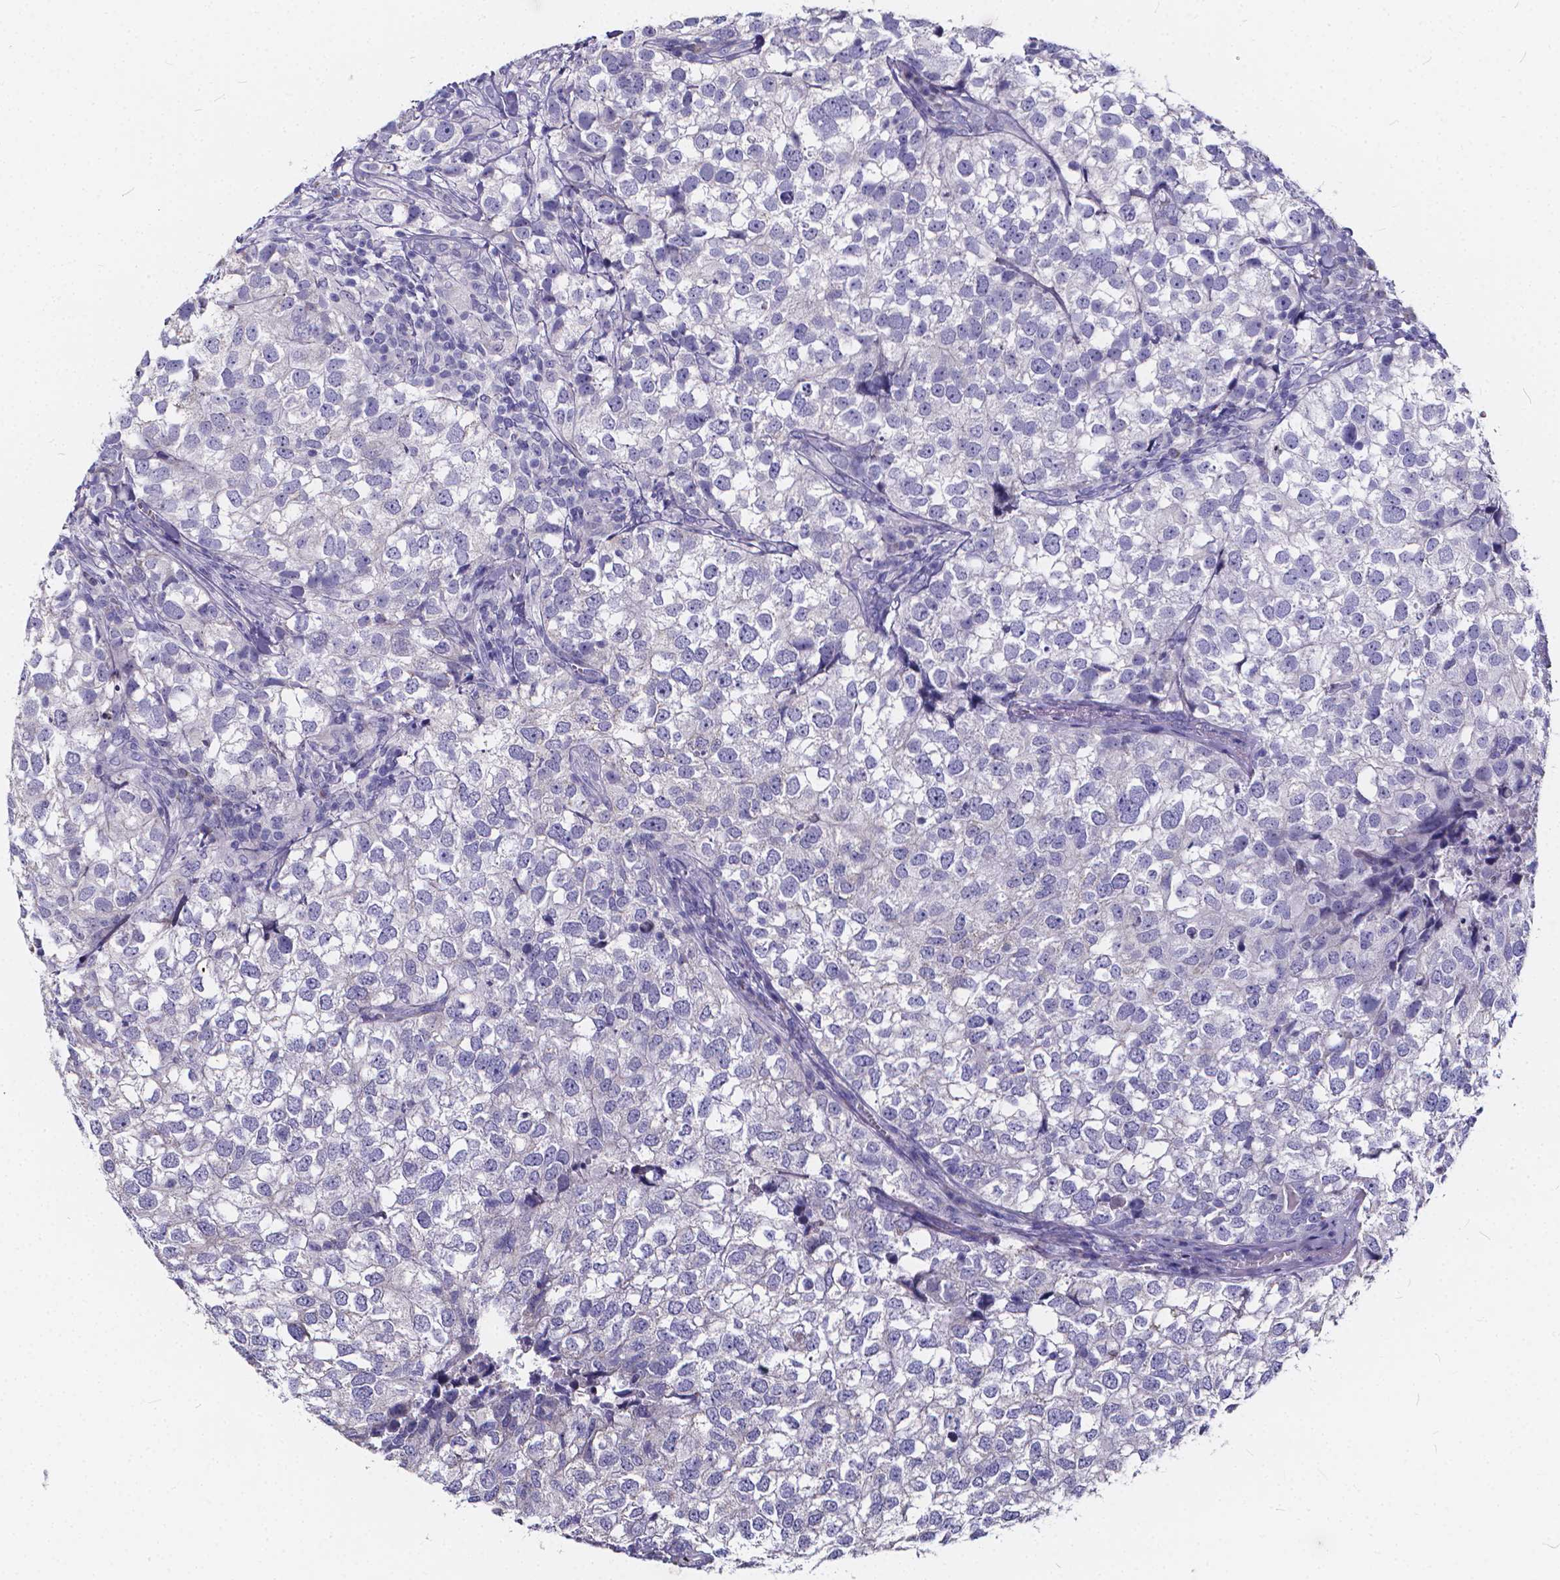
{"staining": {"intensity": "negative", "quantity": "none", "location": "none"}, "tissue": "breast cancer", "cell_type": "Tumor cells", "image_type": "cancer", "snomed": [{"axis": "morphology", "description": "Duct carcinoma"}, {"axis": "topography", "description": "Breast"}], "caption": "Immunohistochemical staining of human intraductal carcinoma (breast) reveals no significant positivity in tumor cells.", "gene": "SPEF2", "patient": {"sex": "female", "age": 30}}